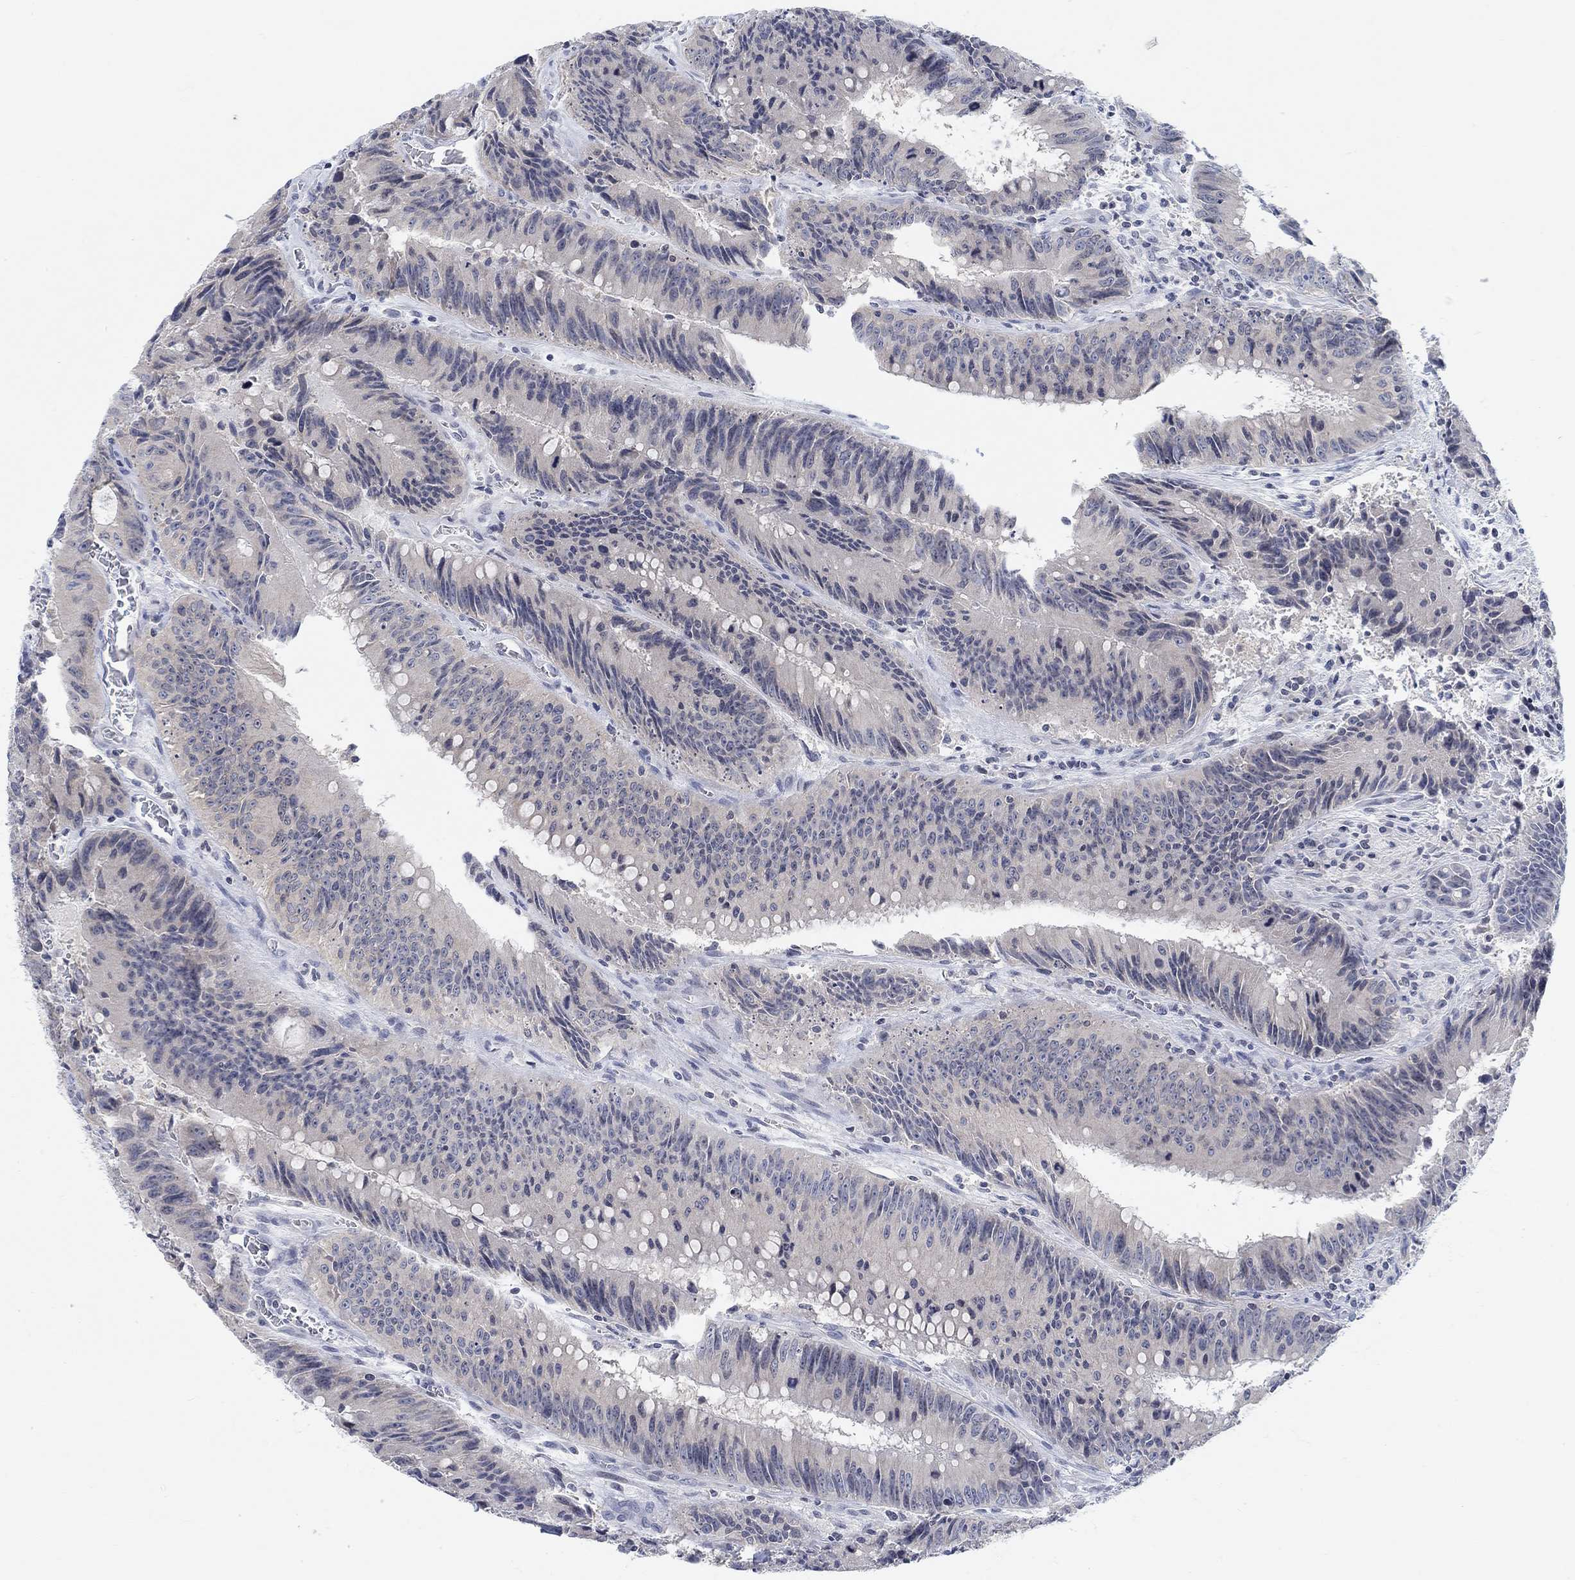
{"staining": {"intensity": "negative", "quantity": "none", "location": "none"}, "tissue": "colorectal cancer", "cell_type": "Tumor cells", "image_type": "cancer", "snomed": [{"axis": "morphology", "description": "Adenocarcinoma, NOS"}, {"axis": "topography", "description": "Rectum"}], "caption": "IHC of human colorectal cancer (adenocarcinoma) exhibits no positivity in tumor cells. (Stains: DAB (3,3'-diaminobenzidine) IHC with hematoxylin counter stain, Microscopy: brightfield microscopy at high magnification).", "gene": "ATP6V1E2", "patient": {"sex": "female", "age": 72}}